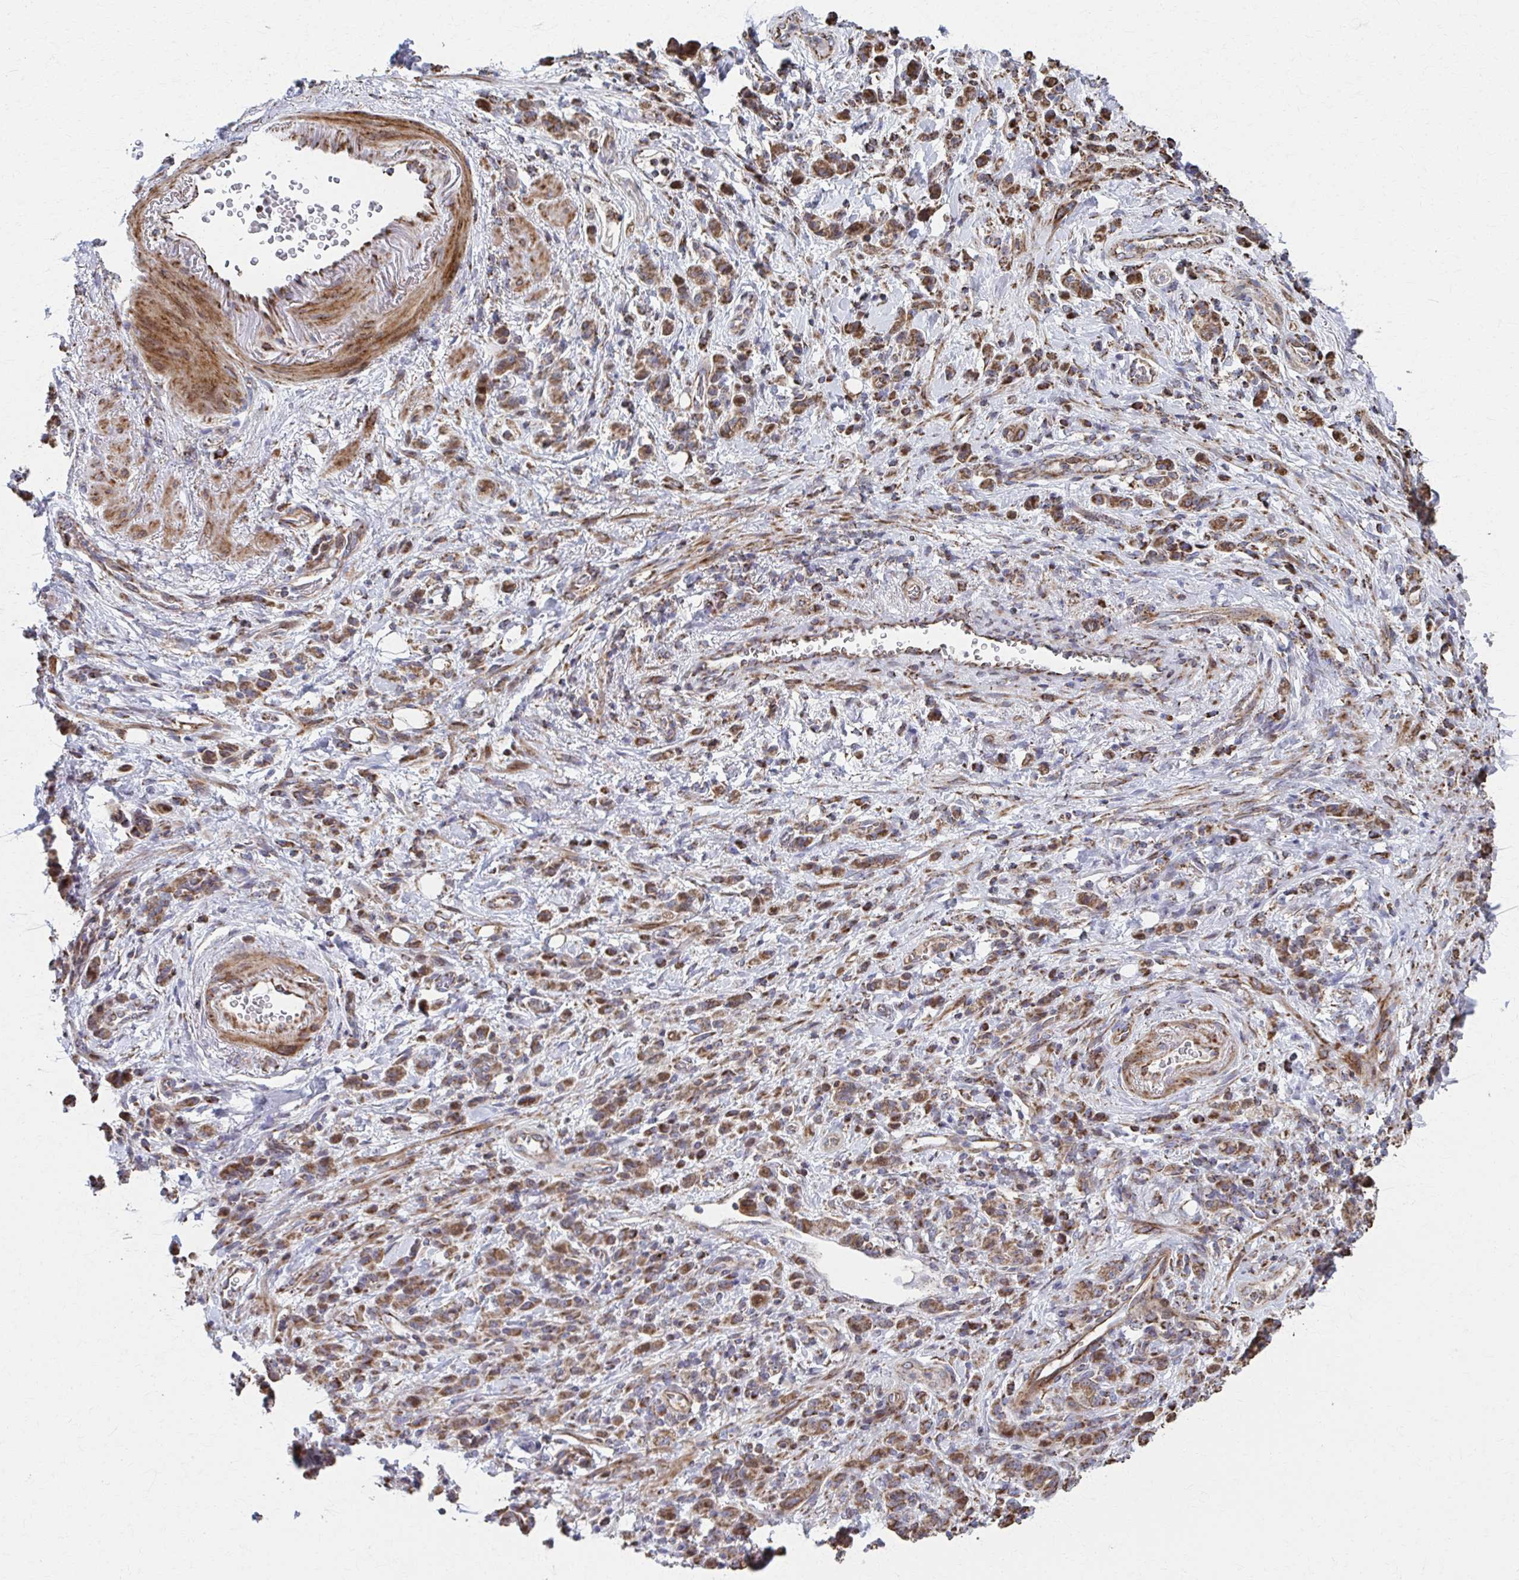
{"staining": {"intensity": "moderate", "quantity": ">75%", "location": "cytoplasmic/membranous"}, "tissue": "stomach cancer", "cell_type": "Tumor cells", "image_type": "cancer", "snomed": [{"axis": "morphology", "description": "Adenocarcinoma, NOS"}, {"axis": "topography", "description": "Stomach"}], "caption": "Protein analysis of stomach cancer tissue reveals moderate cytoplasmic/membranous positivity in approximately >75% of tumor cells.", "gene": "SAT1", "patient": {"sex": "male", "age": 77}}